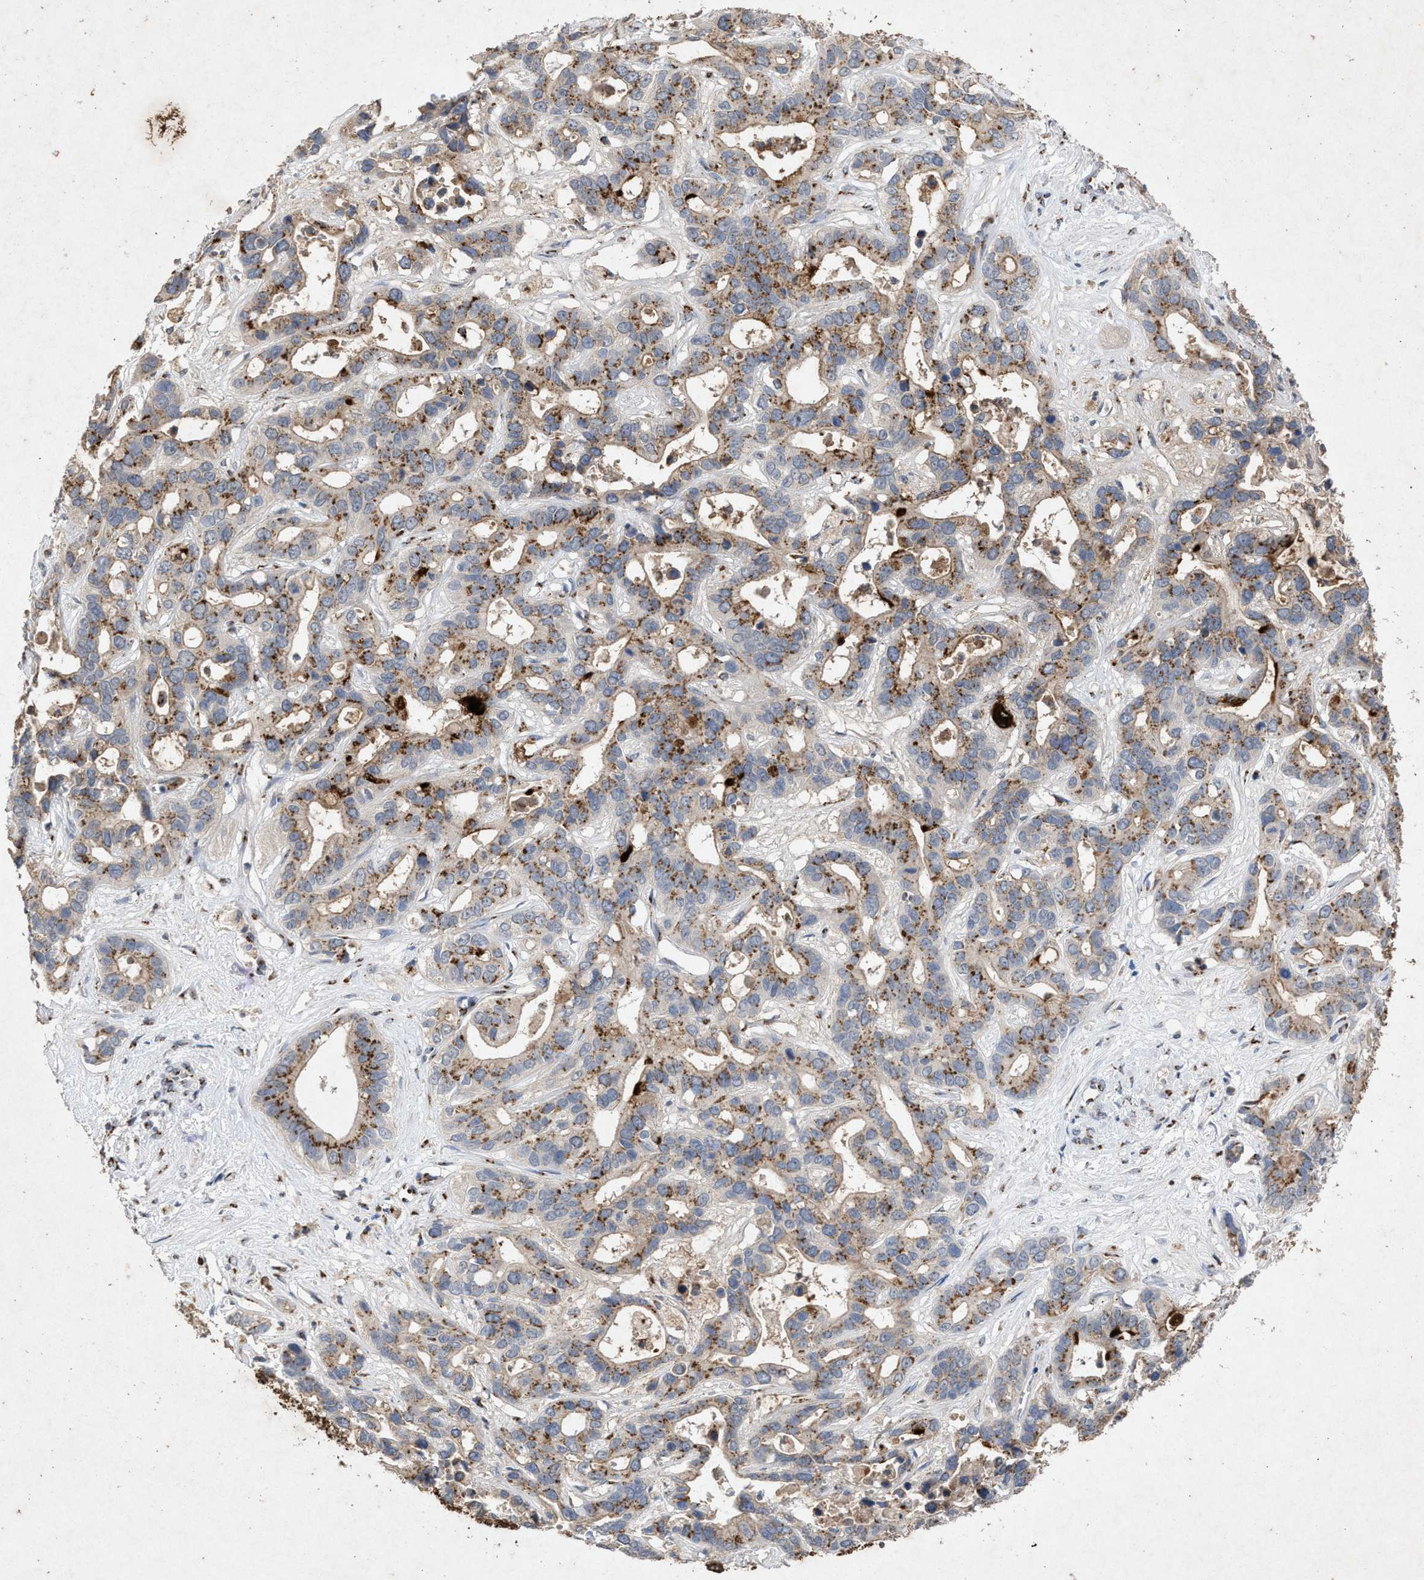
{"staining": {"intensity": "moderate", "quantity": ">75%", "location": "cytoplasmic/membranous"}, "tissue": "liver cancer", "cell_type": "Tumor cells", "image_type": "cancer", "snomed": [{"axis": "morphology", "description": "Cholangiocarcinoma"}, {"axis": "topography", "description": "Liver"}], "caption": "This image demonstrates IHC staining of liver cancer (cholangiocarcinoma), with medium moderate cytoplasmic/membranous staining in about >75% of tumor cells.", "gene": "MAN2A1", "patient": {"sex": "female", "age": 65}}